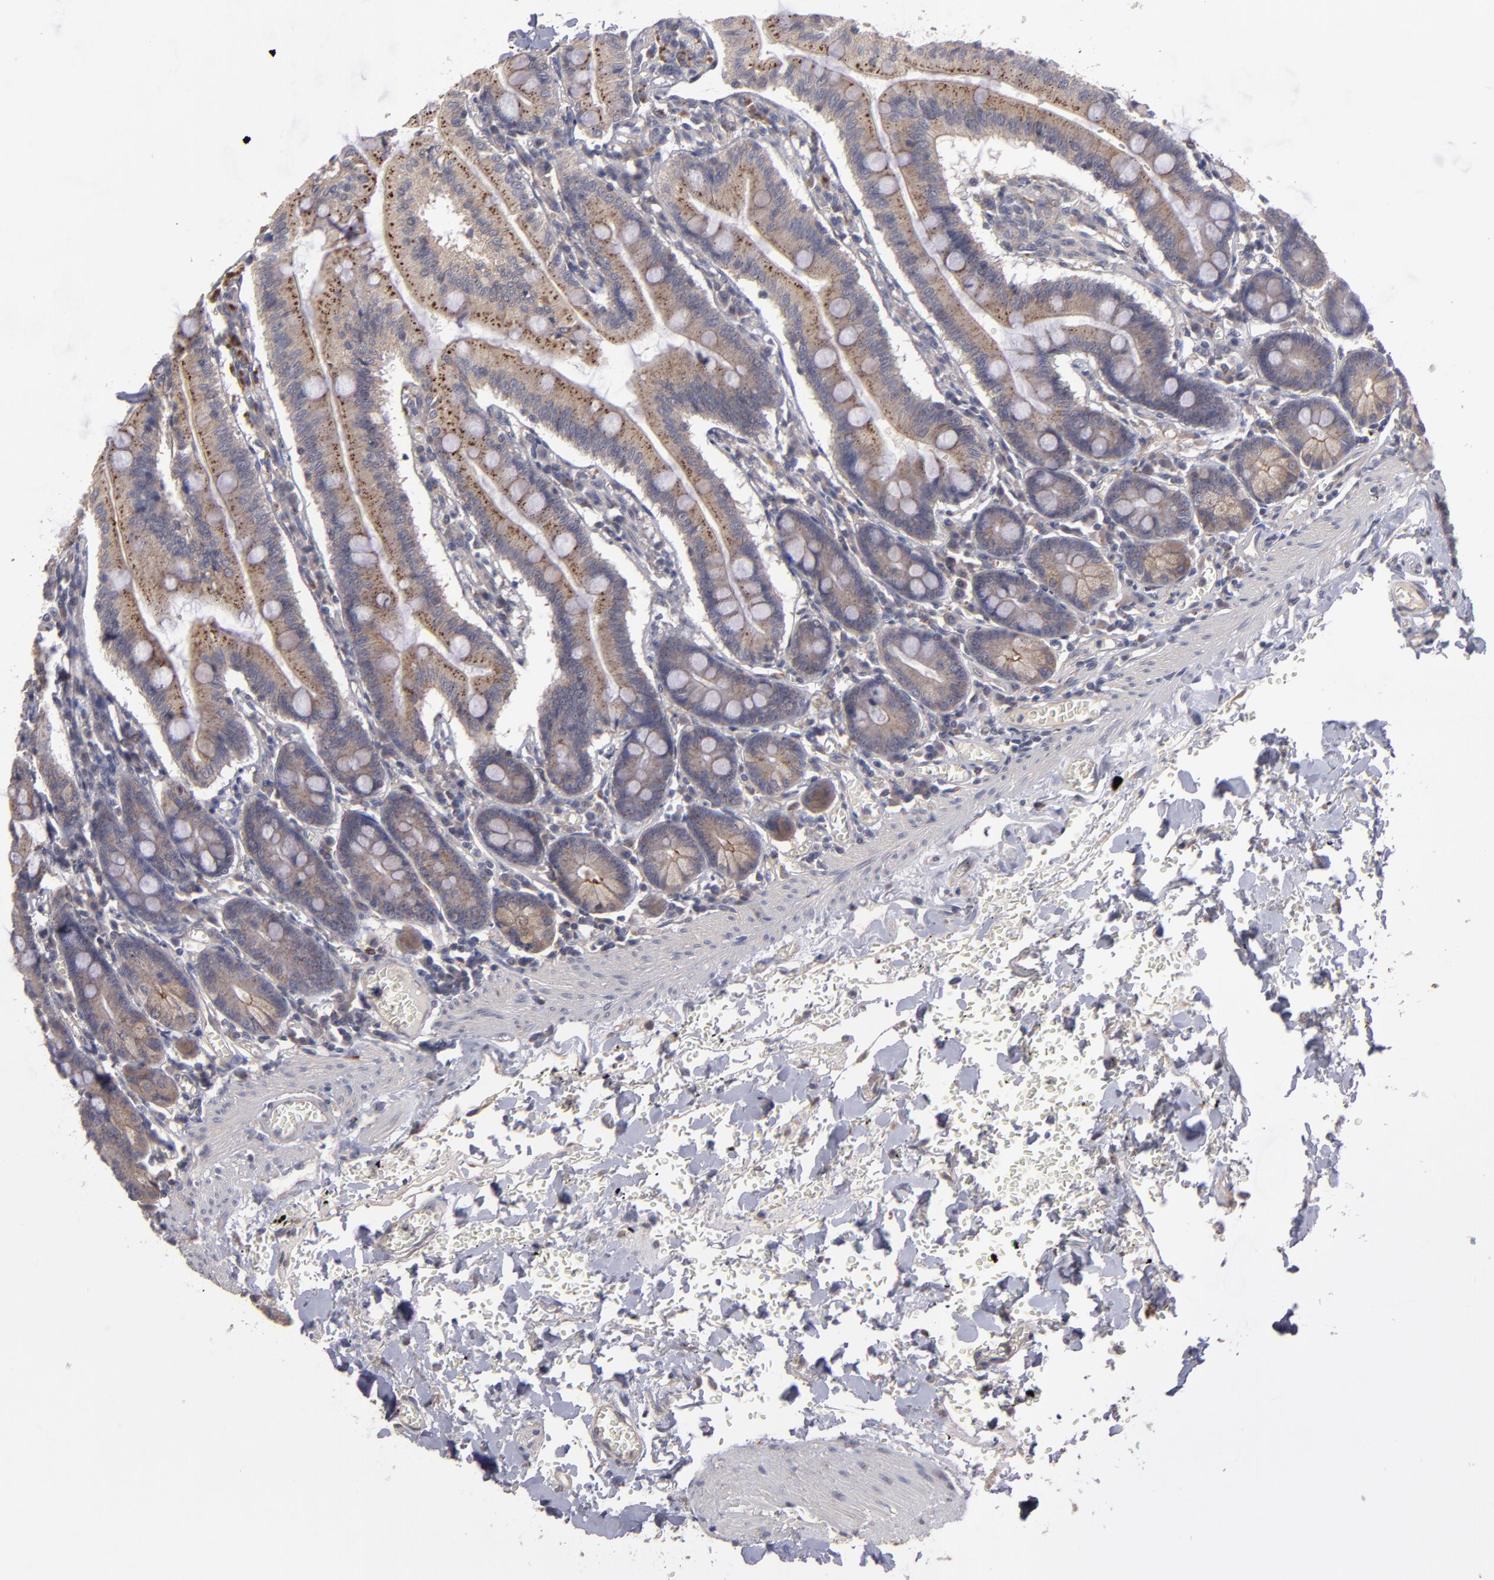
{"staining": {"intensity": "moderate", "quantity": ">75%", "location": "cytoplasmic/membranous"}, "tissue": "small intestine", "cell_type": "Glandular cells", "image_type": "normal", "snomed": [{"axis": "morphology", "description": "Normal tissue, NOS"}, {"axis": "topography", "description": "Small intestine"}], "caption": "Glandular cells reveal moderate cytoplasmic/membranous positivity in about >75% of cells in normal small intestine.", "gene": "CTSO", "patient": {"sex": "male", "age": 71}}